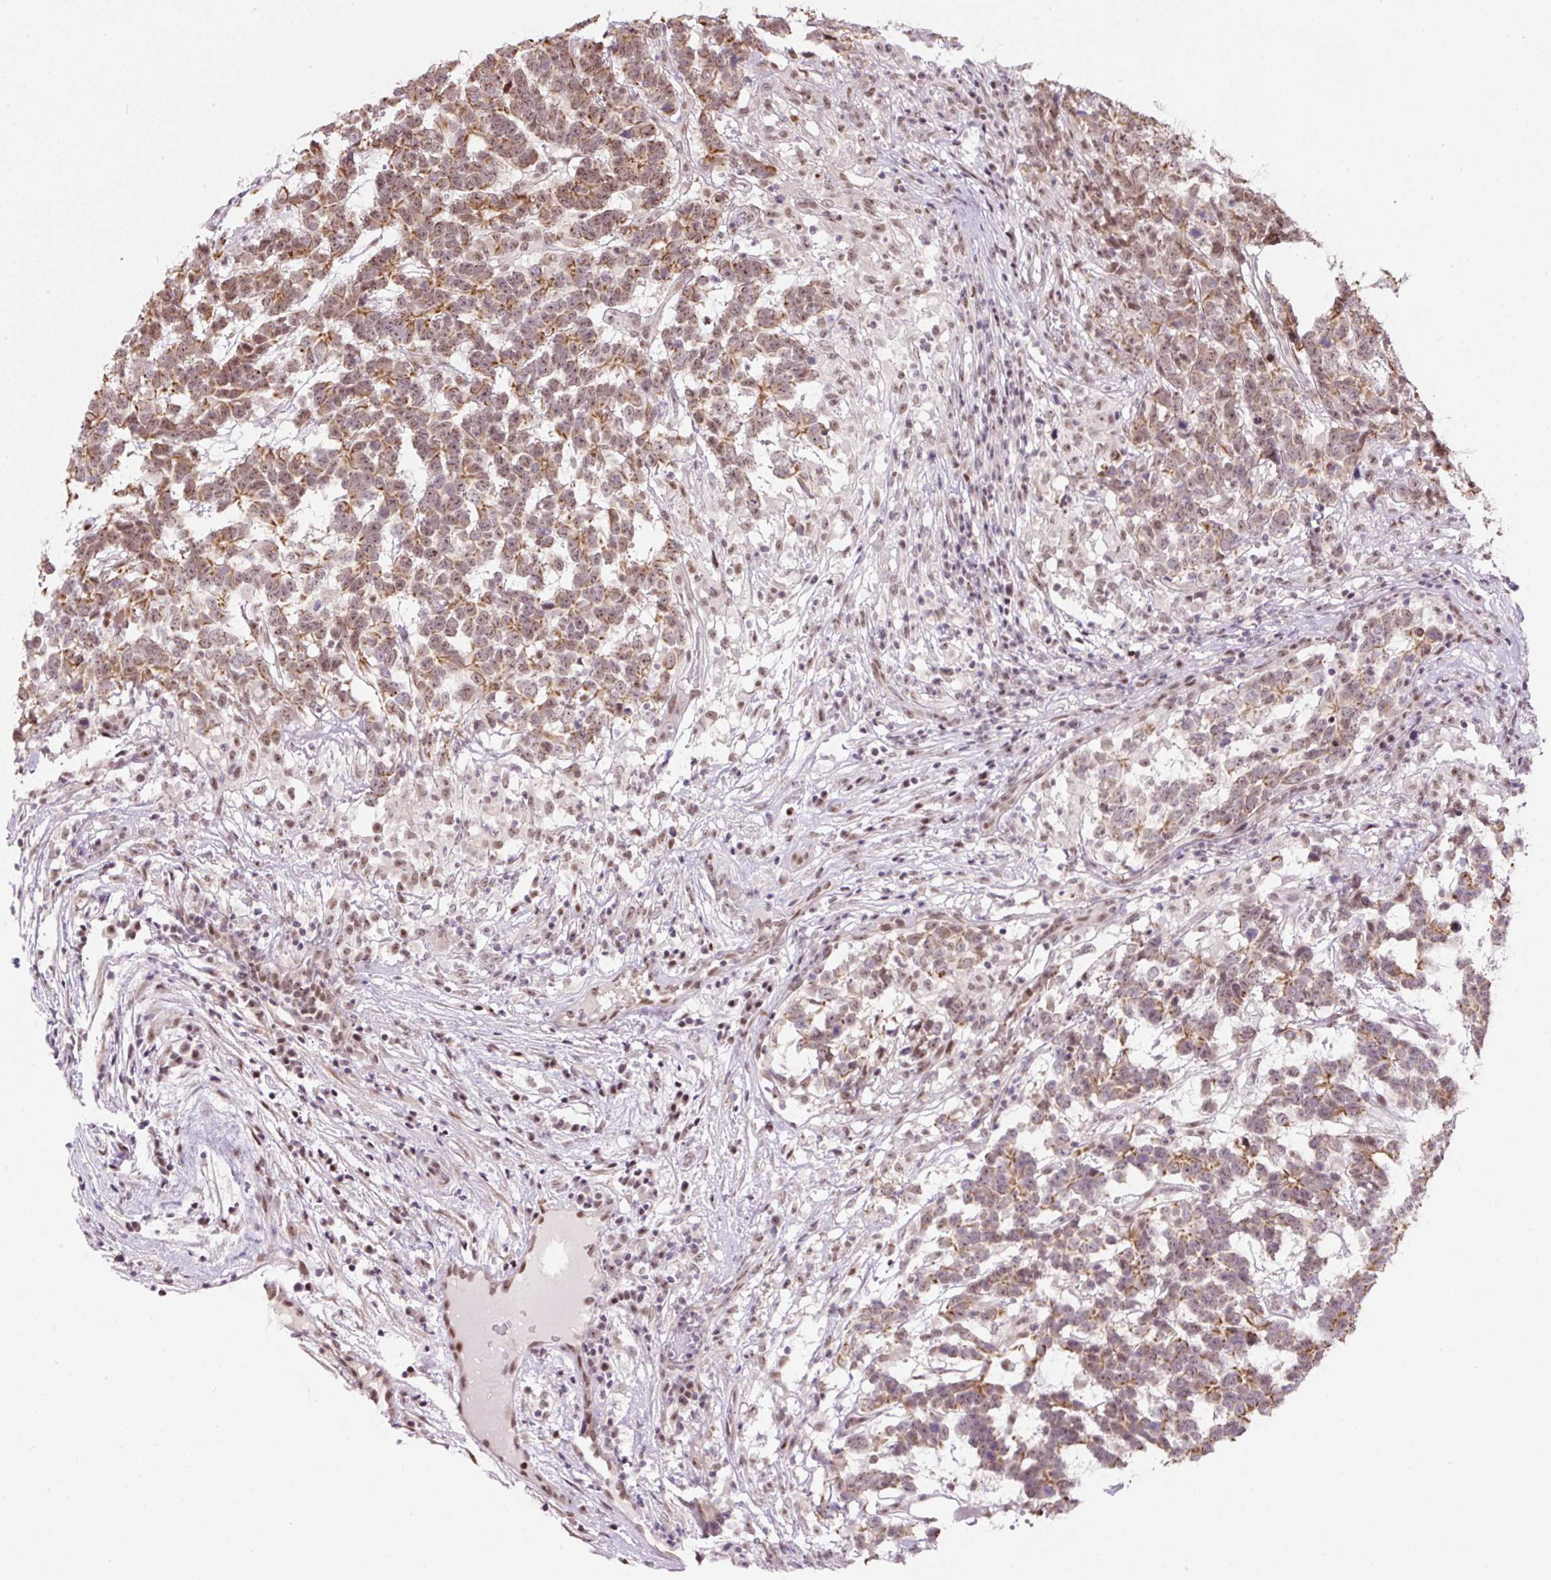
{"staining": {"intensity": "moderate", "quantity": ">75%", "location": "cytoplasmic/membranous,nuclear"}, "tissue": "testis cancer", "cell_type": "Tumor cells", "image_type": "cancer", "snomed": [{"axis": "morphology", "description": "Carcinoma, Embryonal, NOS"}, {"axis": "topography", "description": "Testis"}], "caption": "The immunohistochemical stain shows moderate cytoplasmic/membranous and nuclear positivity in tumor cells of testis embryonal carcinoma tissue. The staining was performed using DAB (3,3'-diaminobenzidine), with brown indicating positive protein expression. Nuclei are stained blue with hematoxylin.", "gene": "TAF1A", "patient": {"sex": "male", "age": 26}}